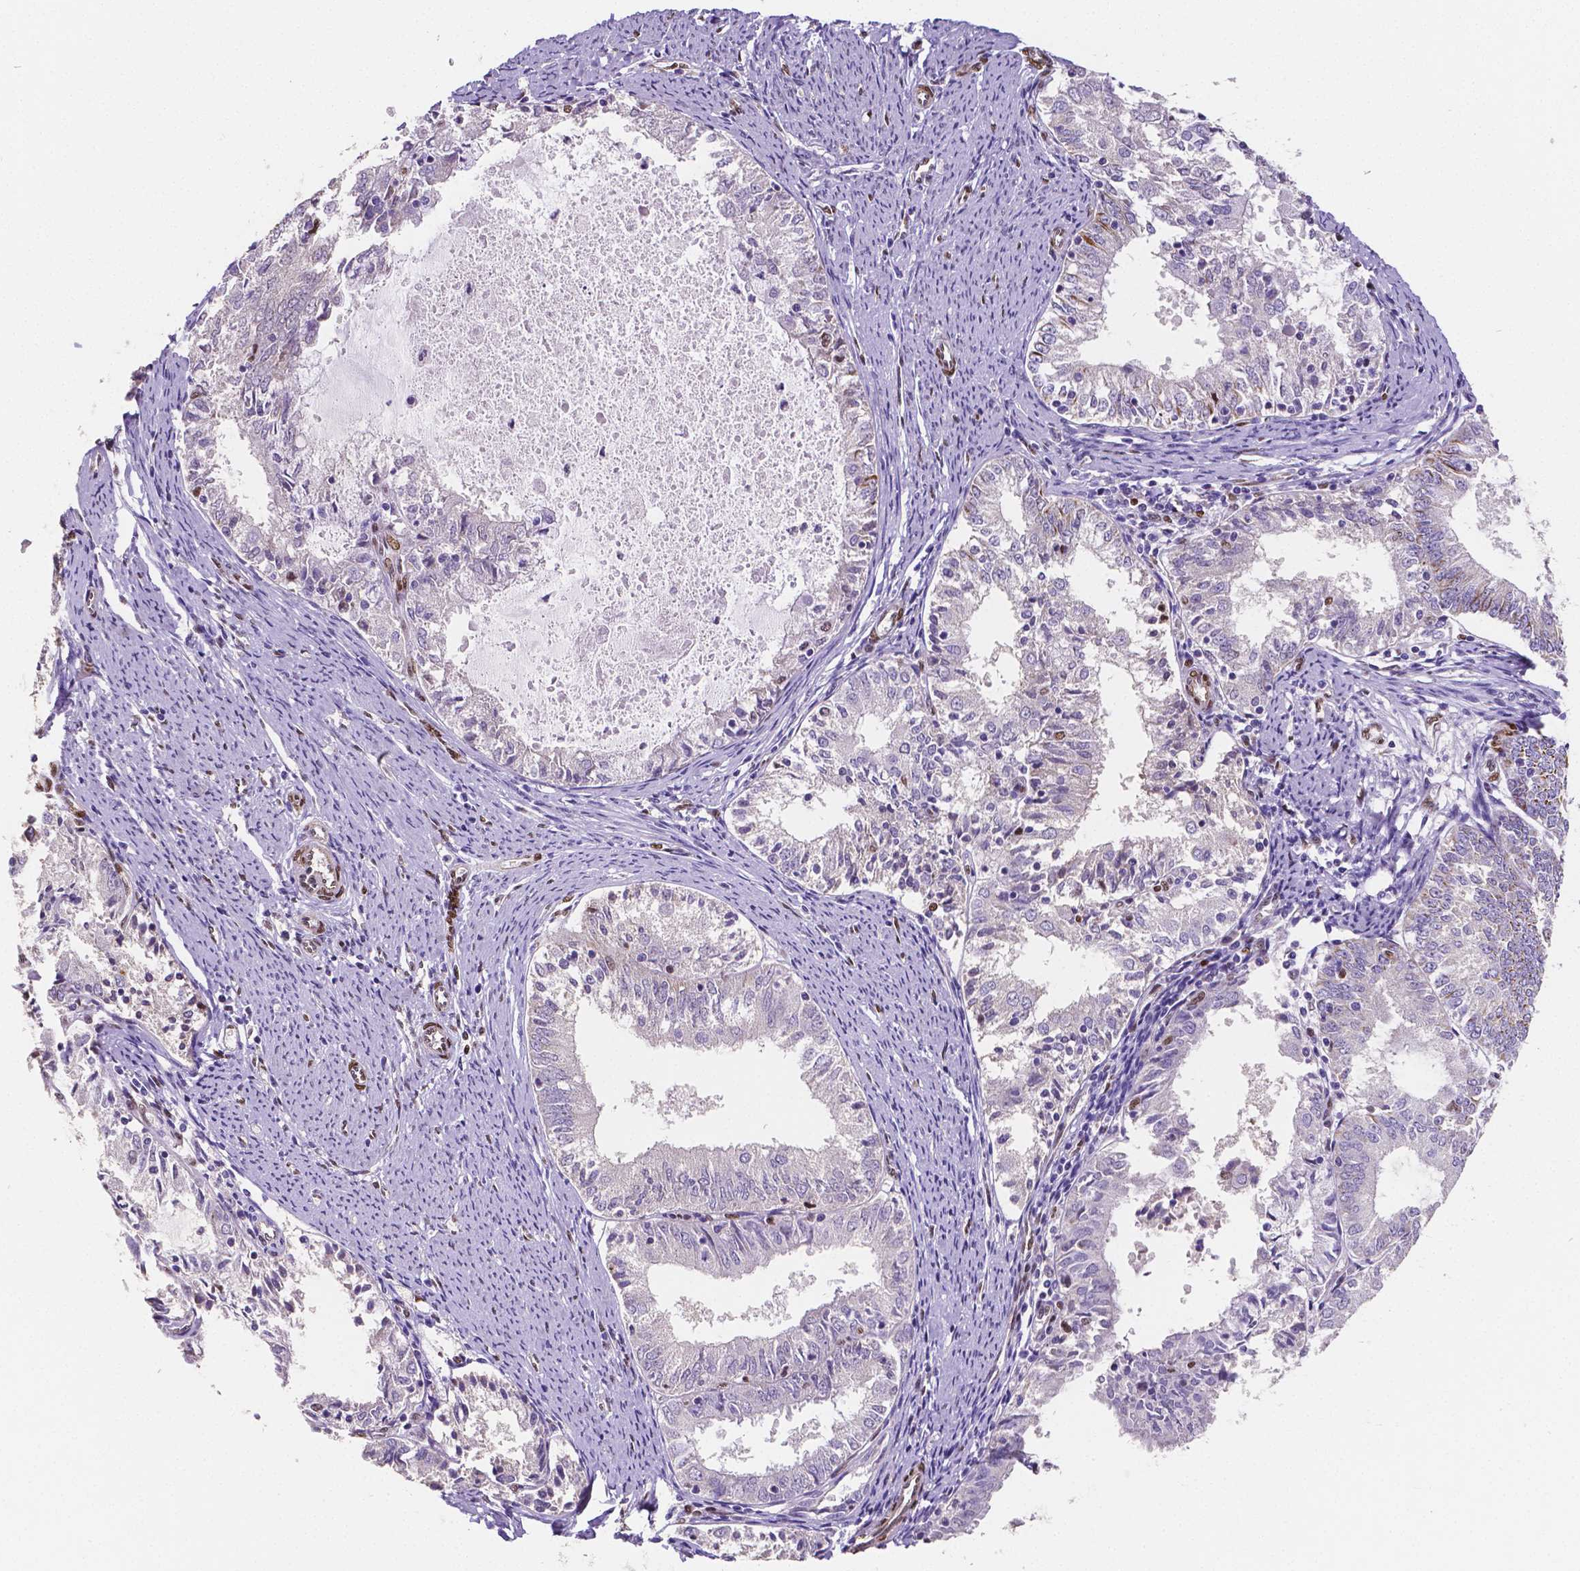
{"staining": {"intensity": "negative", "quantity": "none", "location": "none"}, "tissue": "endometrial cancer", "cell_type": "Tumor cells", "image_type": "cancer", "snomed": [{"axis": "morphology", "description": "Adenocarcinoma, NOS"}, {"axis": "topography", "description": "Endometrium"}], "caption": "Adenocarcinoma (endometrial) was stained to show a protein in brown. There is no significant positivity in tumor cells.", "gene": "MEF2C", "patient": {"sex": "female", "age": 57}}